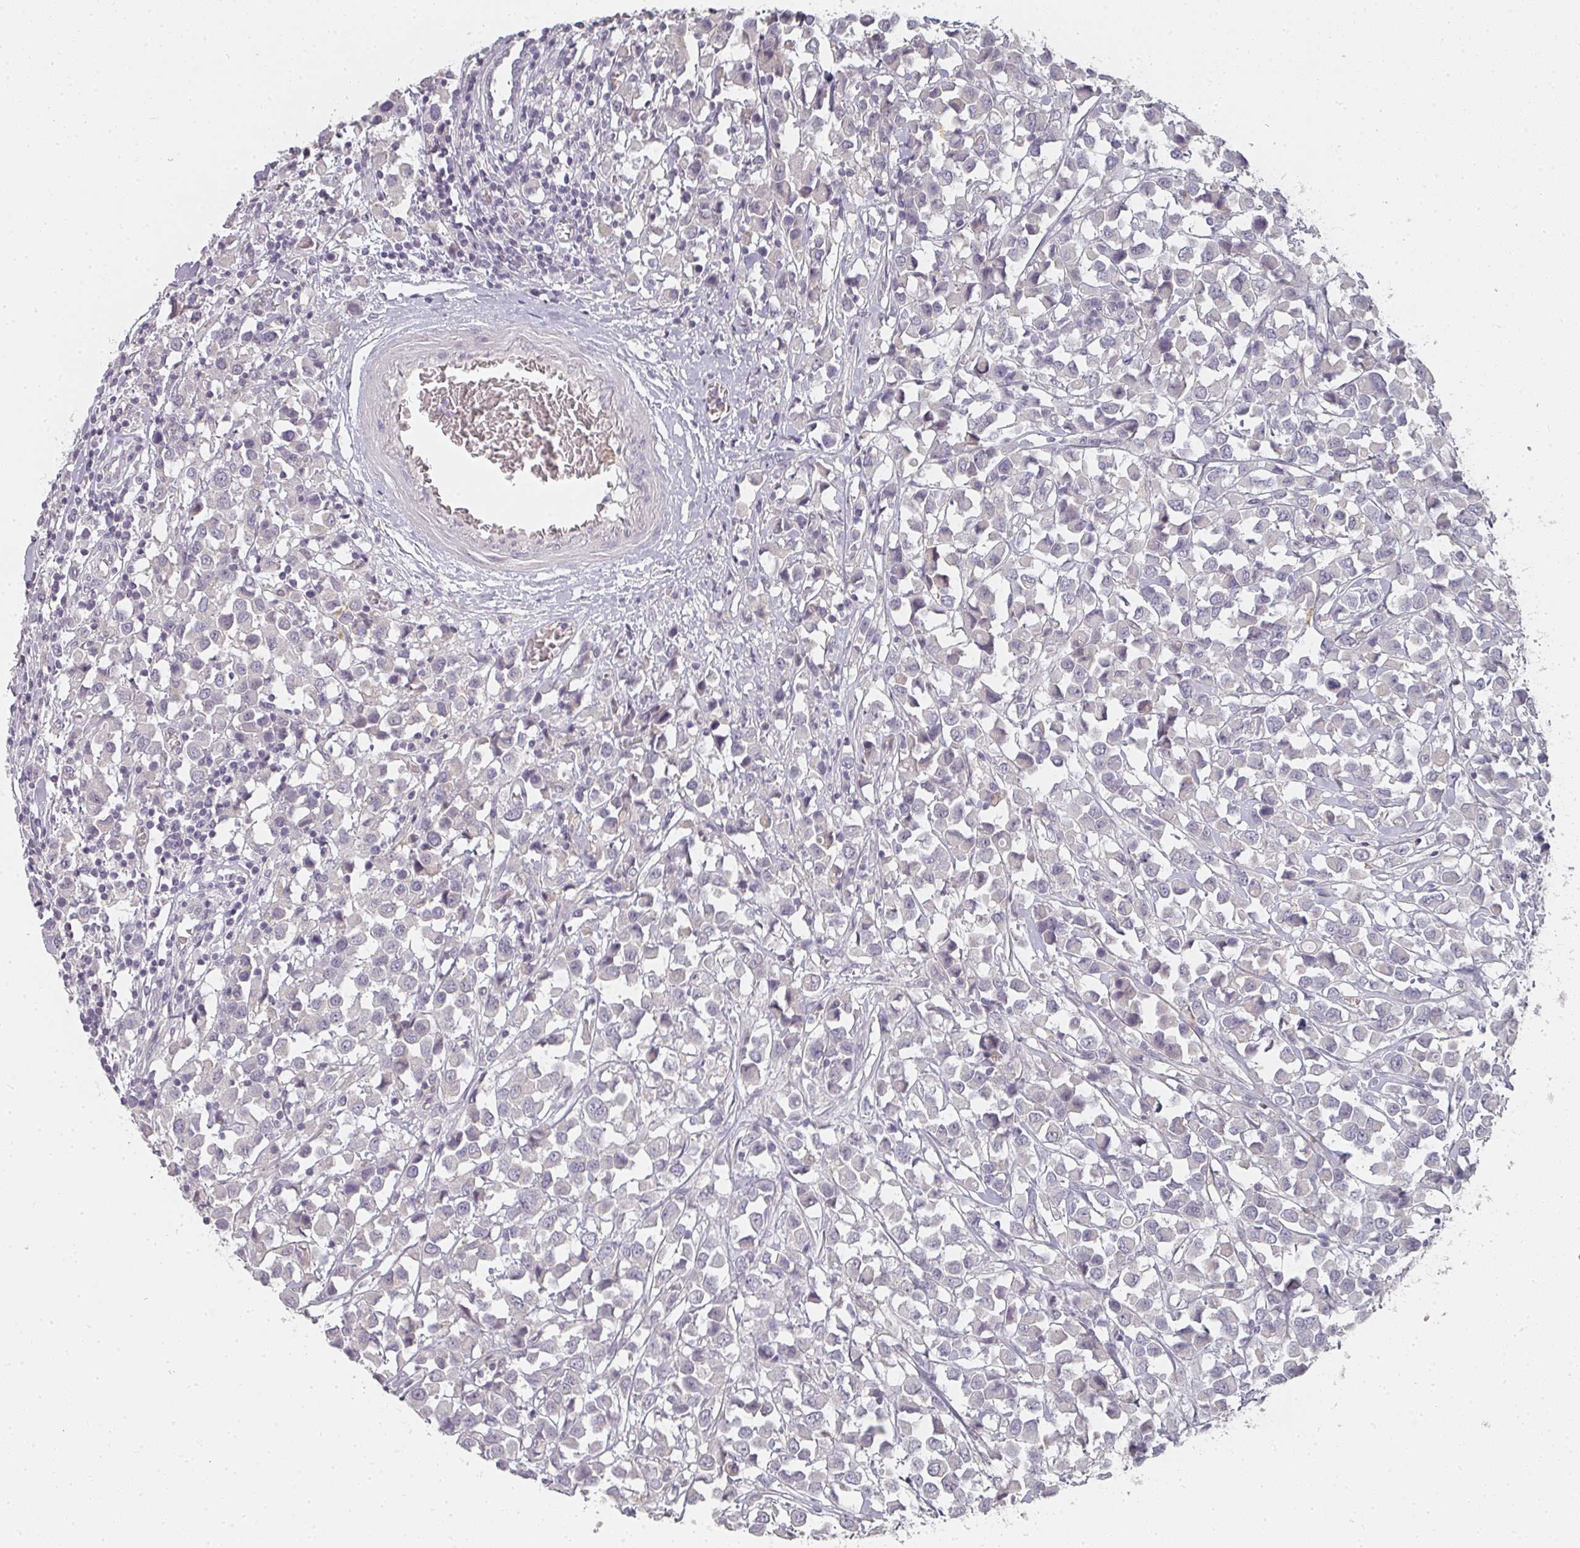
{"staining": {"intensity": "negative", "quantity": "none", "location": "none"}, "tissue": "breast cancer", "cell_type": "Tumor cells", "image_type": "cancer", "snomed": [{"axis": "morphology", "description": "Duct carcinoma"}, {"axis": "topography", "description": "Breast"}], "caption": "Immunohistochemistry histopathology image of breast cancer stained for a protein (brown), which displays no staining in tumor cells.", "gene": "SHISA2", "patient": {"sex": "female", "age": 61}}